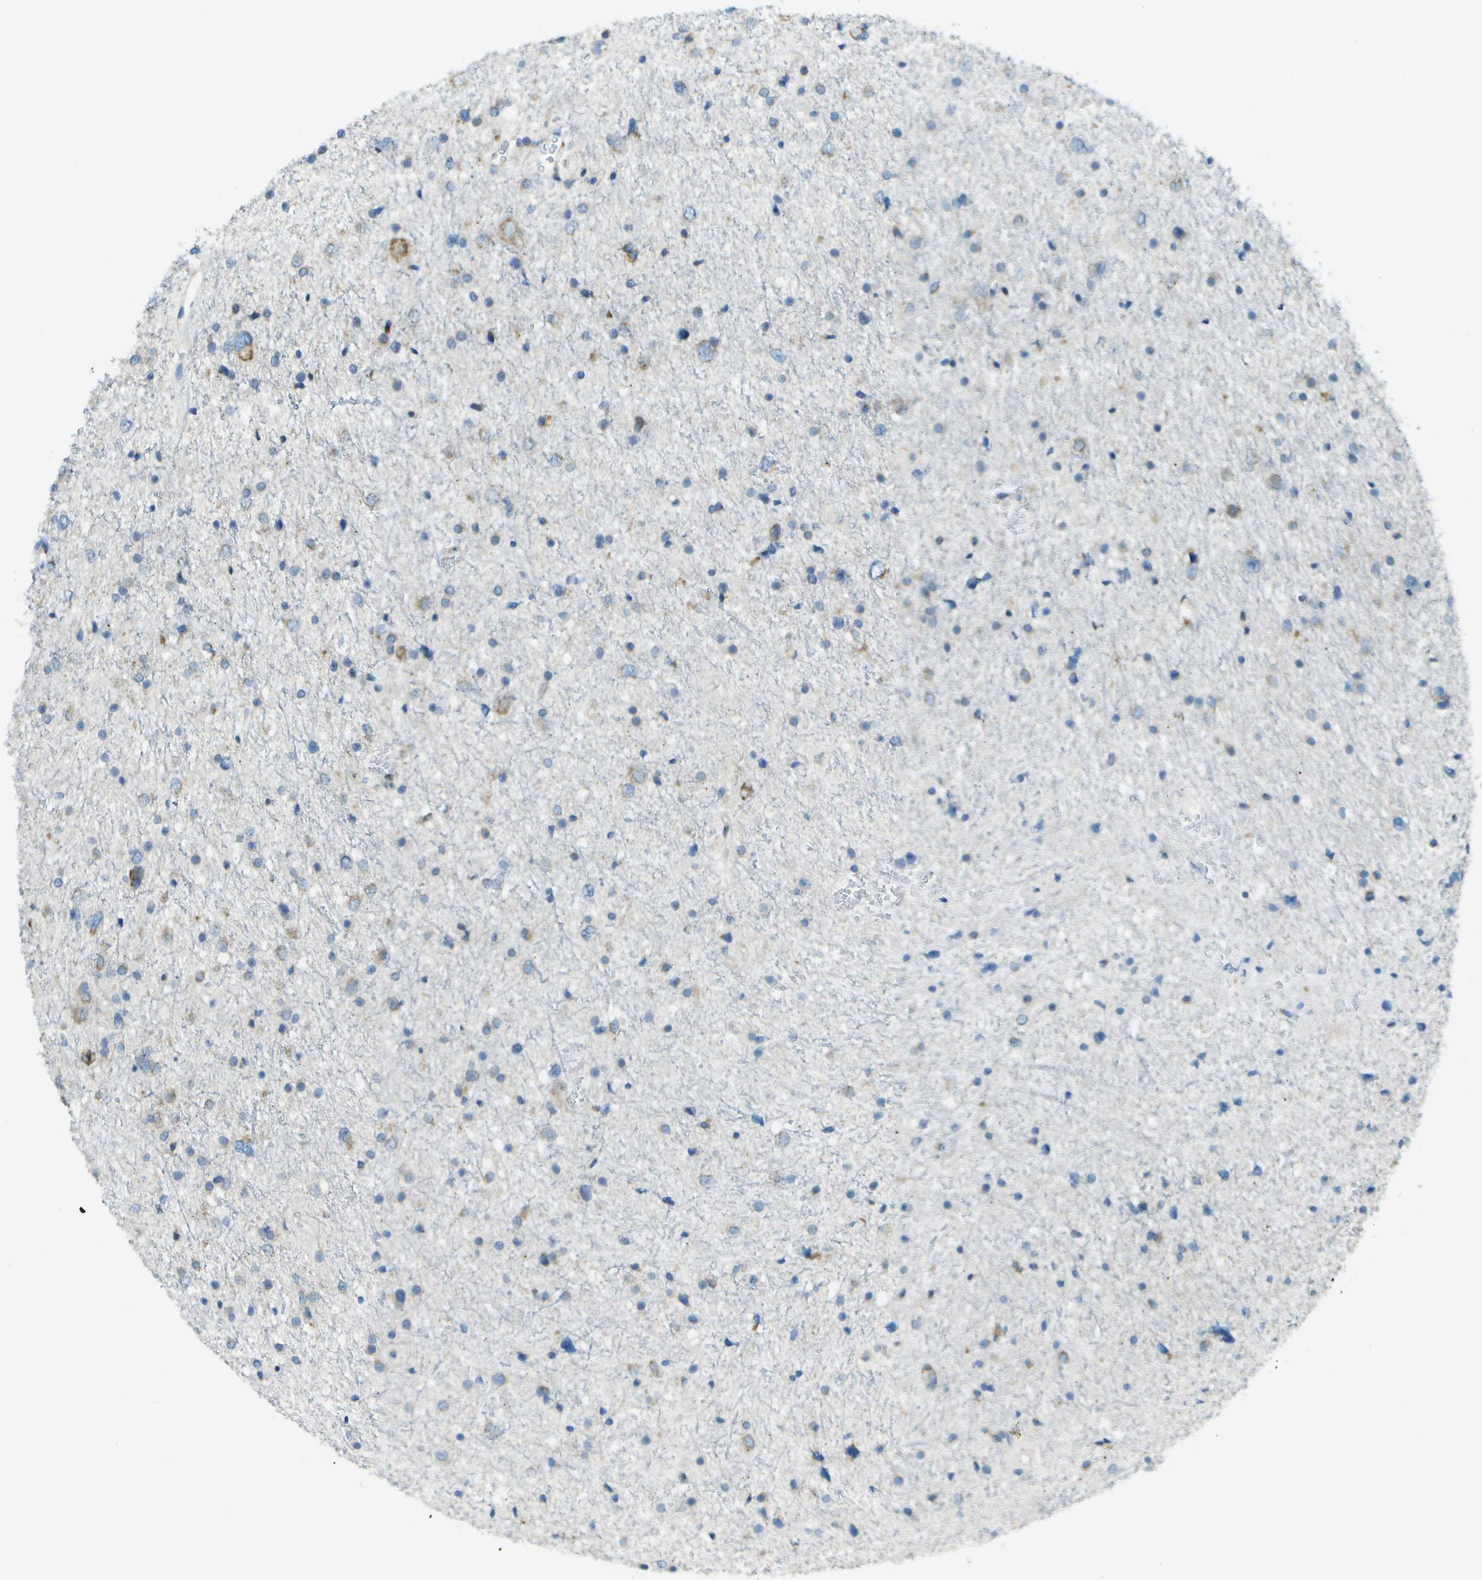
{"staining": {"intensity": "weak", "quantity": "<25%", "location": "cytoplasmic/membranous"}, "tissue": "glioma", "cell_type": "Tumor cells", "image_type": "cancer", "snomed": [{"axis": "morphology", "description": "Glioma, malignant, Low grade"}, {"axis": "topography", "description": "Brain"}], "caption": "Immunohistochemistry (IHC) of glioma reveals no positivity in tumor cells. (Stains: DAB IHC with hematoxylin counter stain, Microscopy: brightfield microscopy at high magnification).", "gene": "KCTD3", "patient": {"sex": "female", "age": 37}}